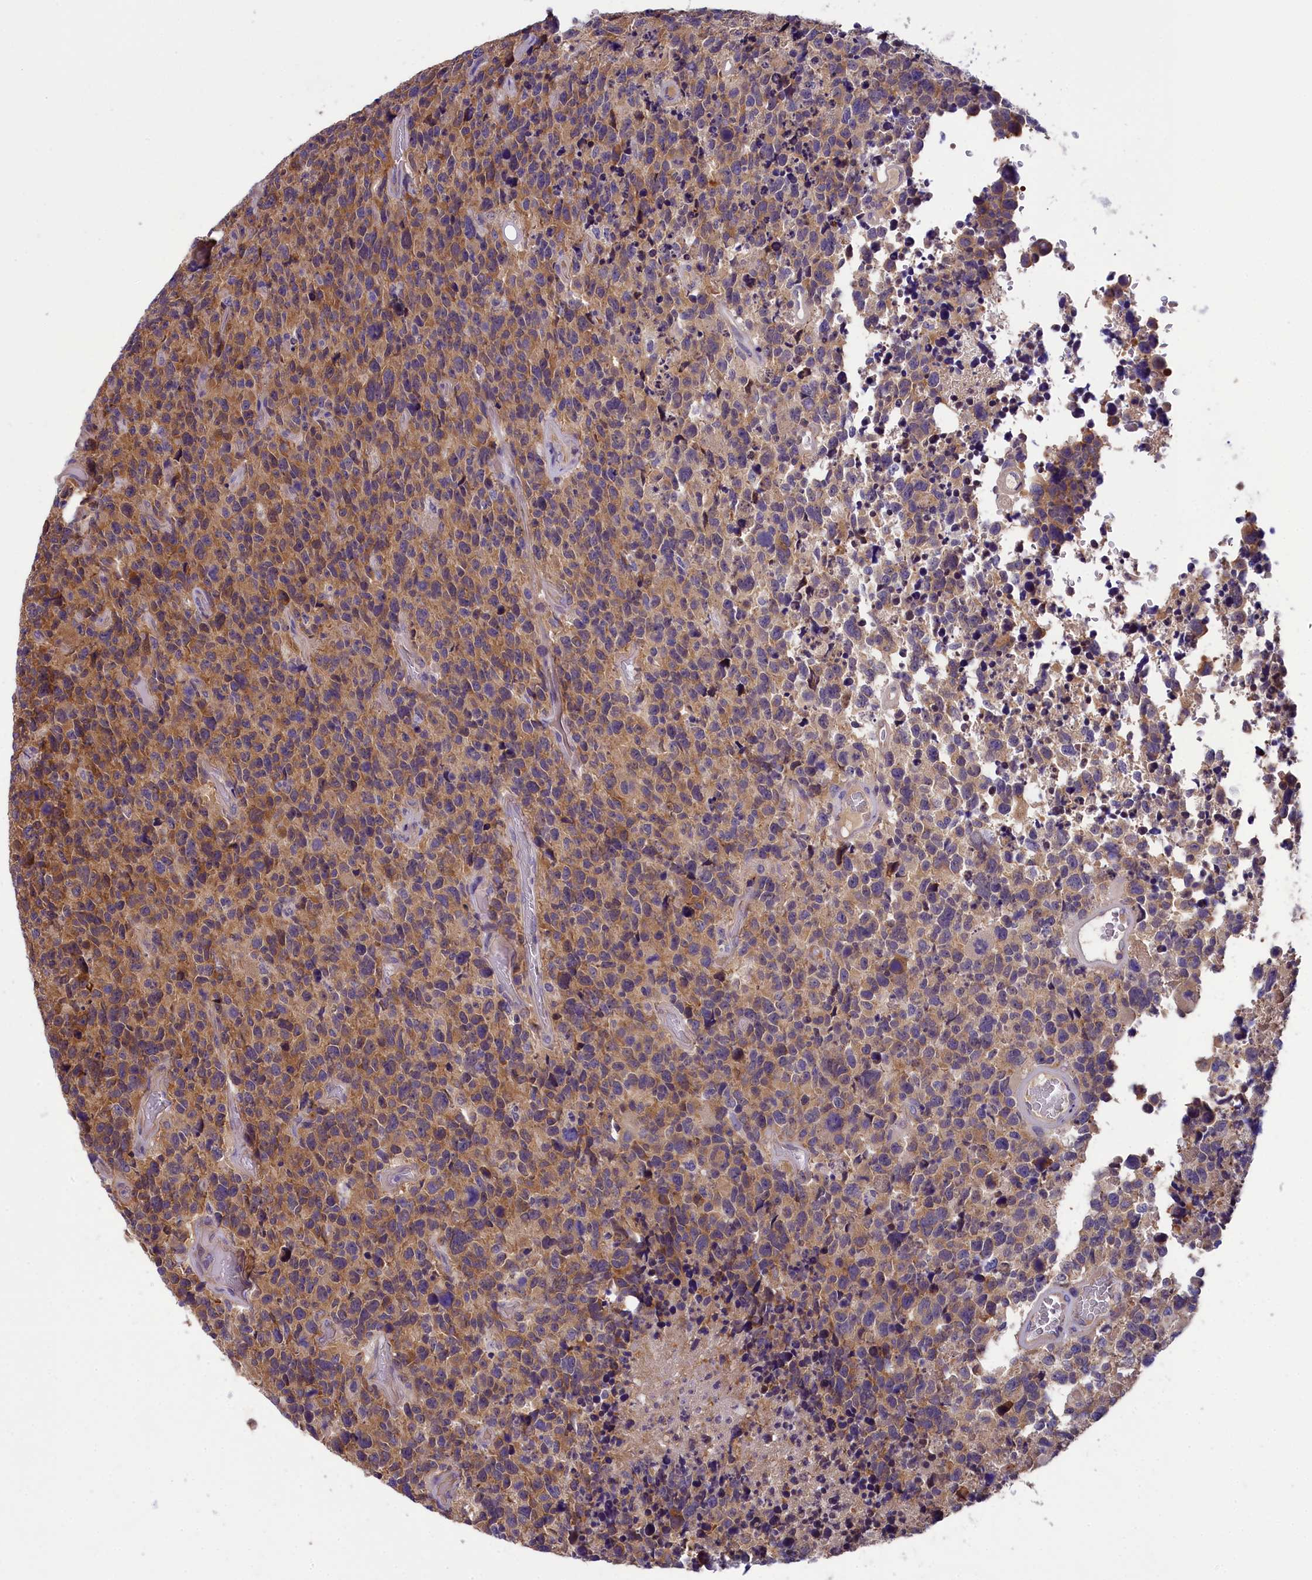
{"staining": {"intensity": "weak", "quantity": ">75%", "location": "cytoplasmic/membranous"}, "tissue": "glioma", "cell_type": "Tumor cells", "image_type": "cancer", "snomed": [{"axis": "morphology", "description": "Glioma, malignant, High grade"}, {"axis": "topography", "description": "Brain"}], "caption": "Protein staining of glioma tissue shows weak cytoplasmic/membranous expression in approximately >75% of tumor cells.", "gene": "ABCC8", "patient": {"sex": "male", "age": 69}}